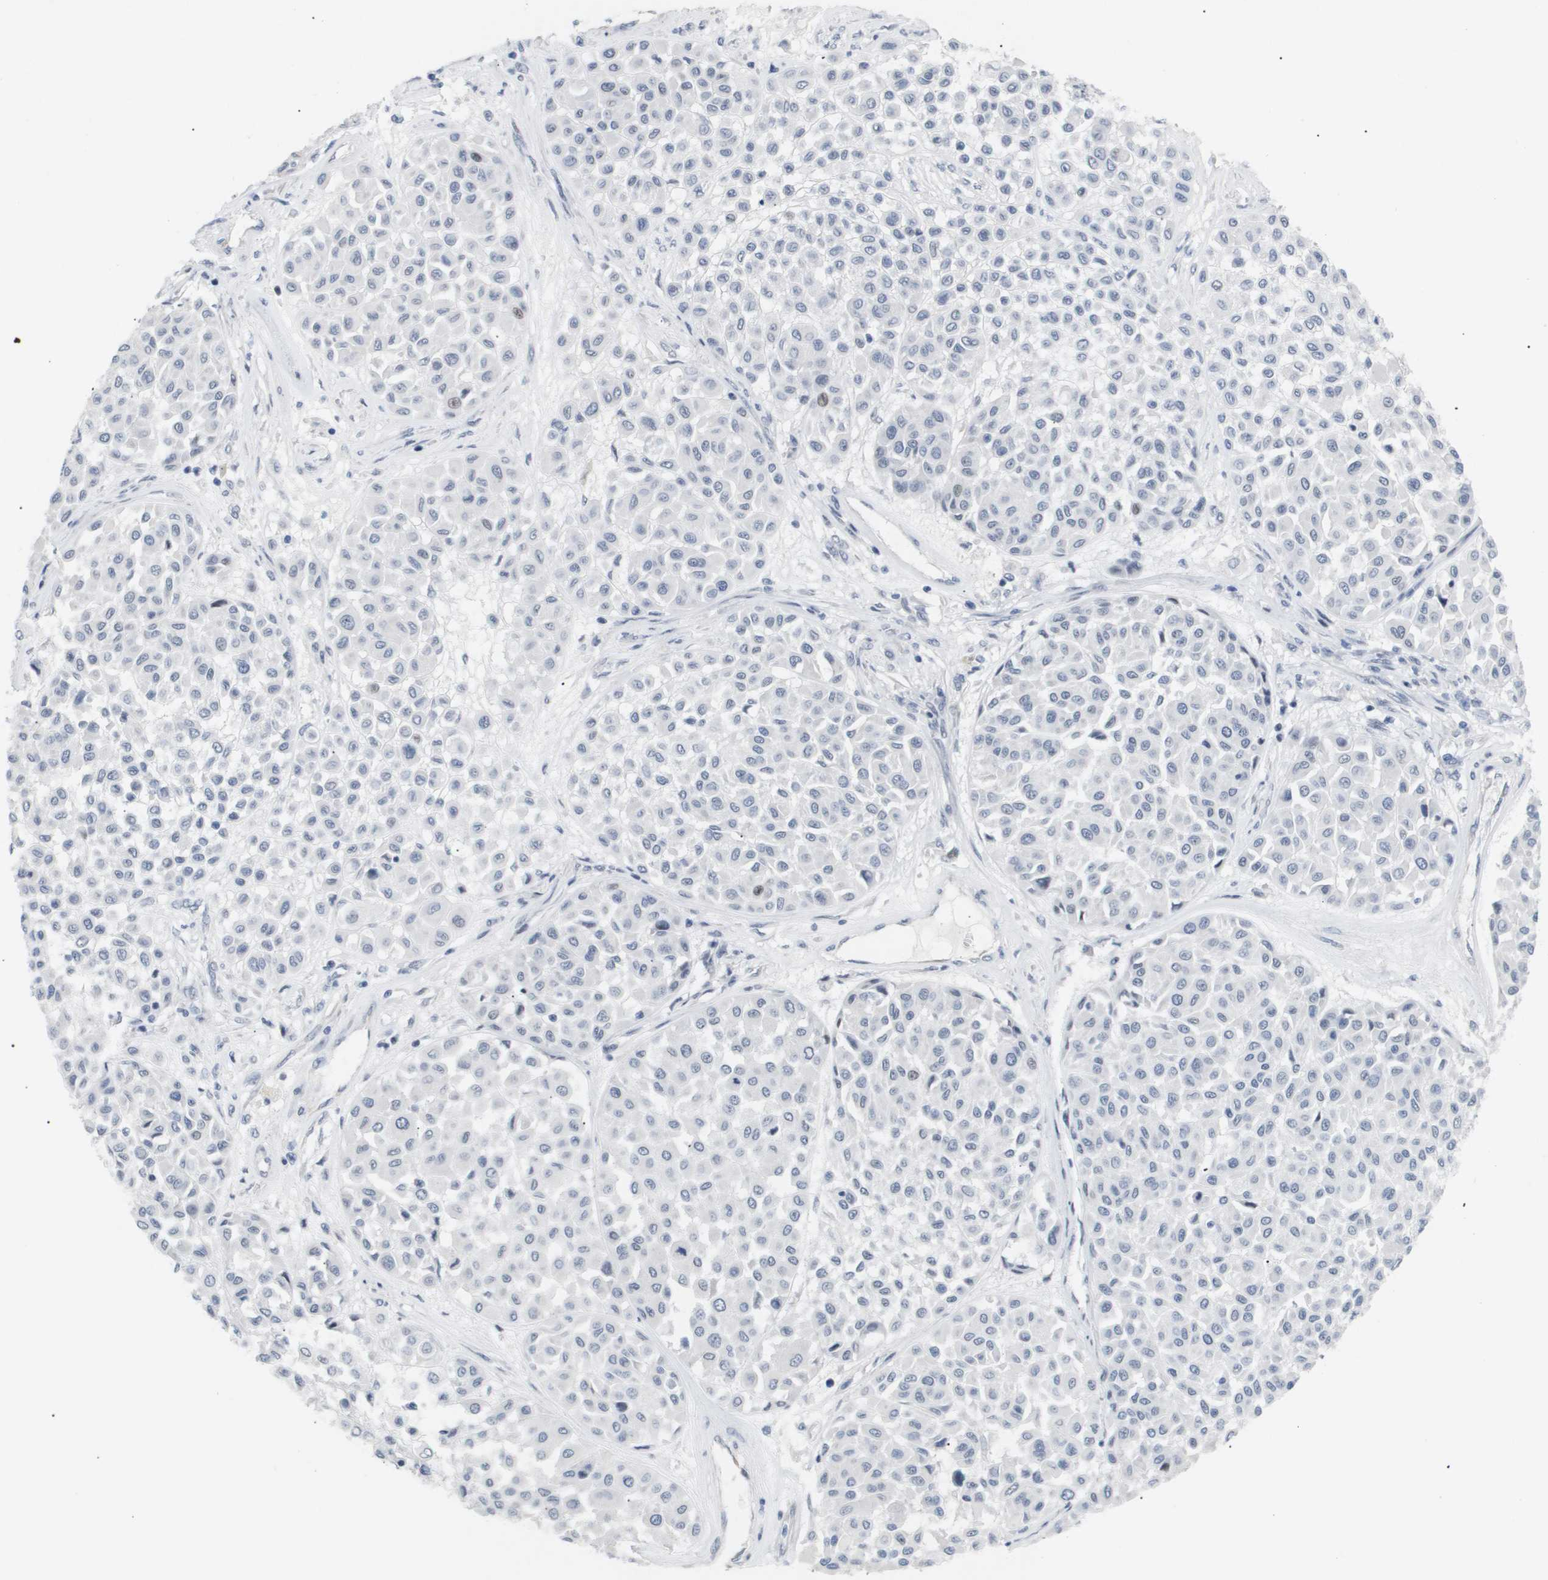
{"staining": {"intensity": "negative", "quantity": "none", "location": "none"}, "tissue": "melanoma", "cell_type": "Tumor cells", "image_type": "cancer", "snomed": [{"axis": "morphology", "description": "Malignant melanoma, Metastatic site"}, {"axis": "topography", "description": "Soft tissue"}], "caption": "Malignant melanoma (metastatic site) was stained to show a protein in brown. There is no significant positivity in tumor cells.", "gene": "PPARD", "patient": {"sex": "male", "age": 41}}